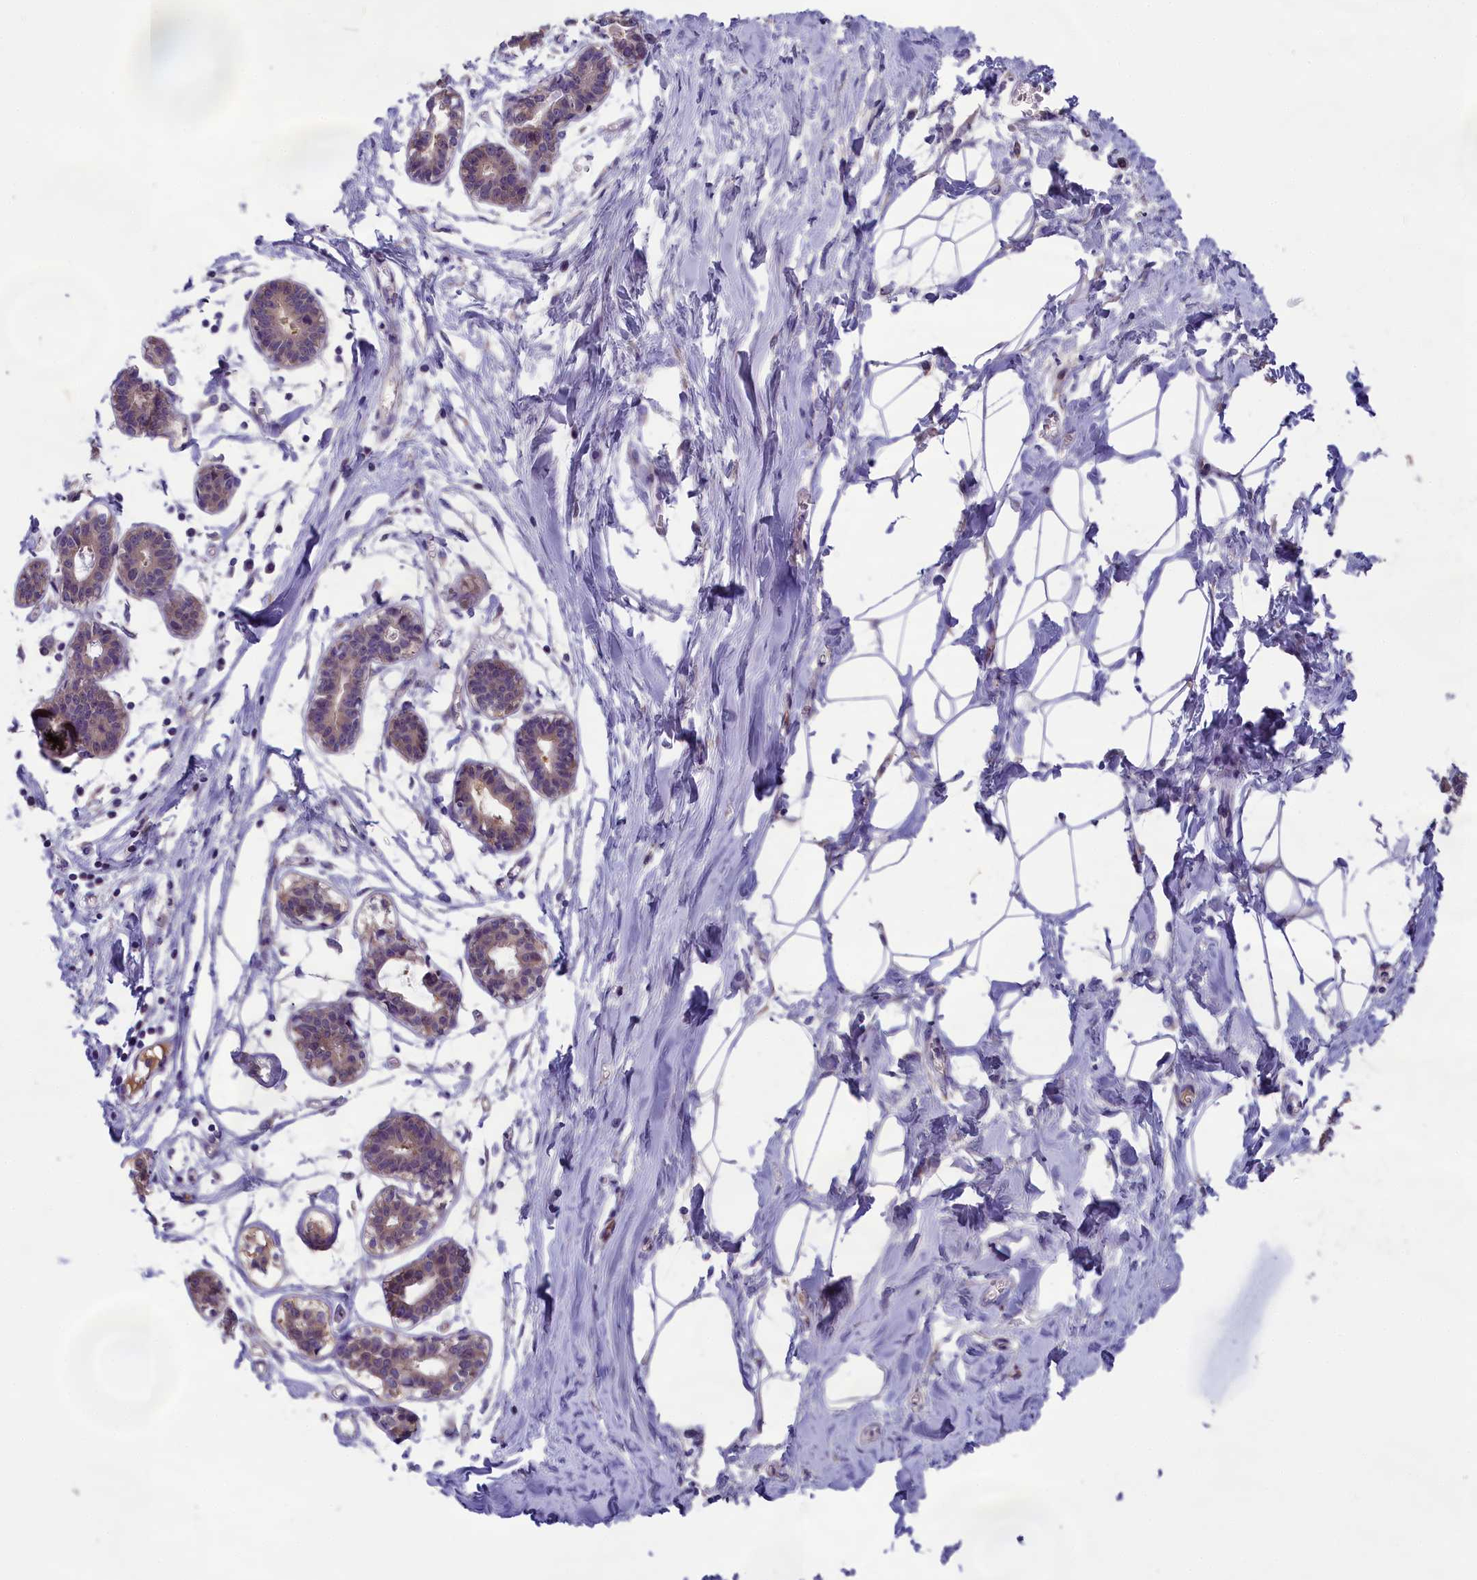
{"staining": {"intensity": "negative", "quantity": "none", "location": "none"}, "tissue": "breast", "cell_type": "Adipocytes", "image_type": "normal", "snomed": [{"axis": "morphology", "description": "Normal tissue, NOS"}, {"axis": "topography", "description": "Breast"}], "caption": "DAB immunohistochemical staining of unremarkable breast exhibits no significant positivity in adipocytes. (DAB immunohistochemistry visualized using brightfield microscopy, high magnification).", "gene": "ABCC8", "patient": {"sex": "female", "age": 27}}